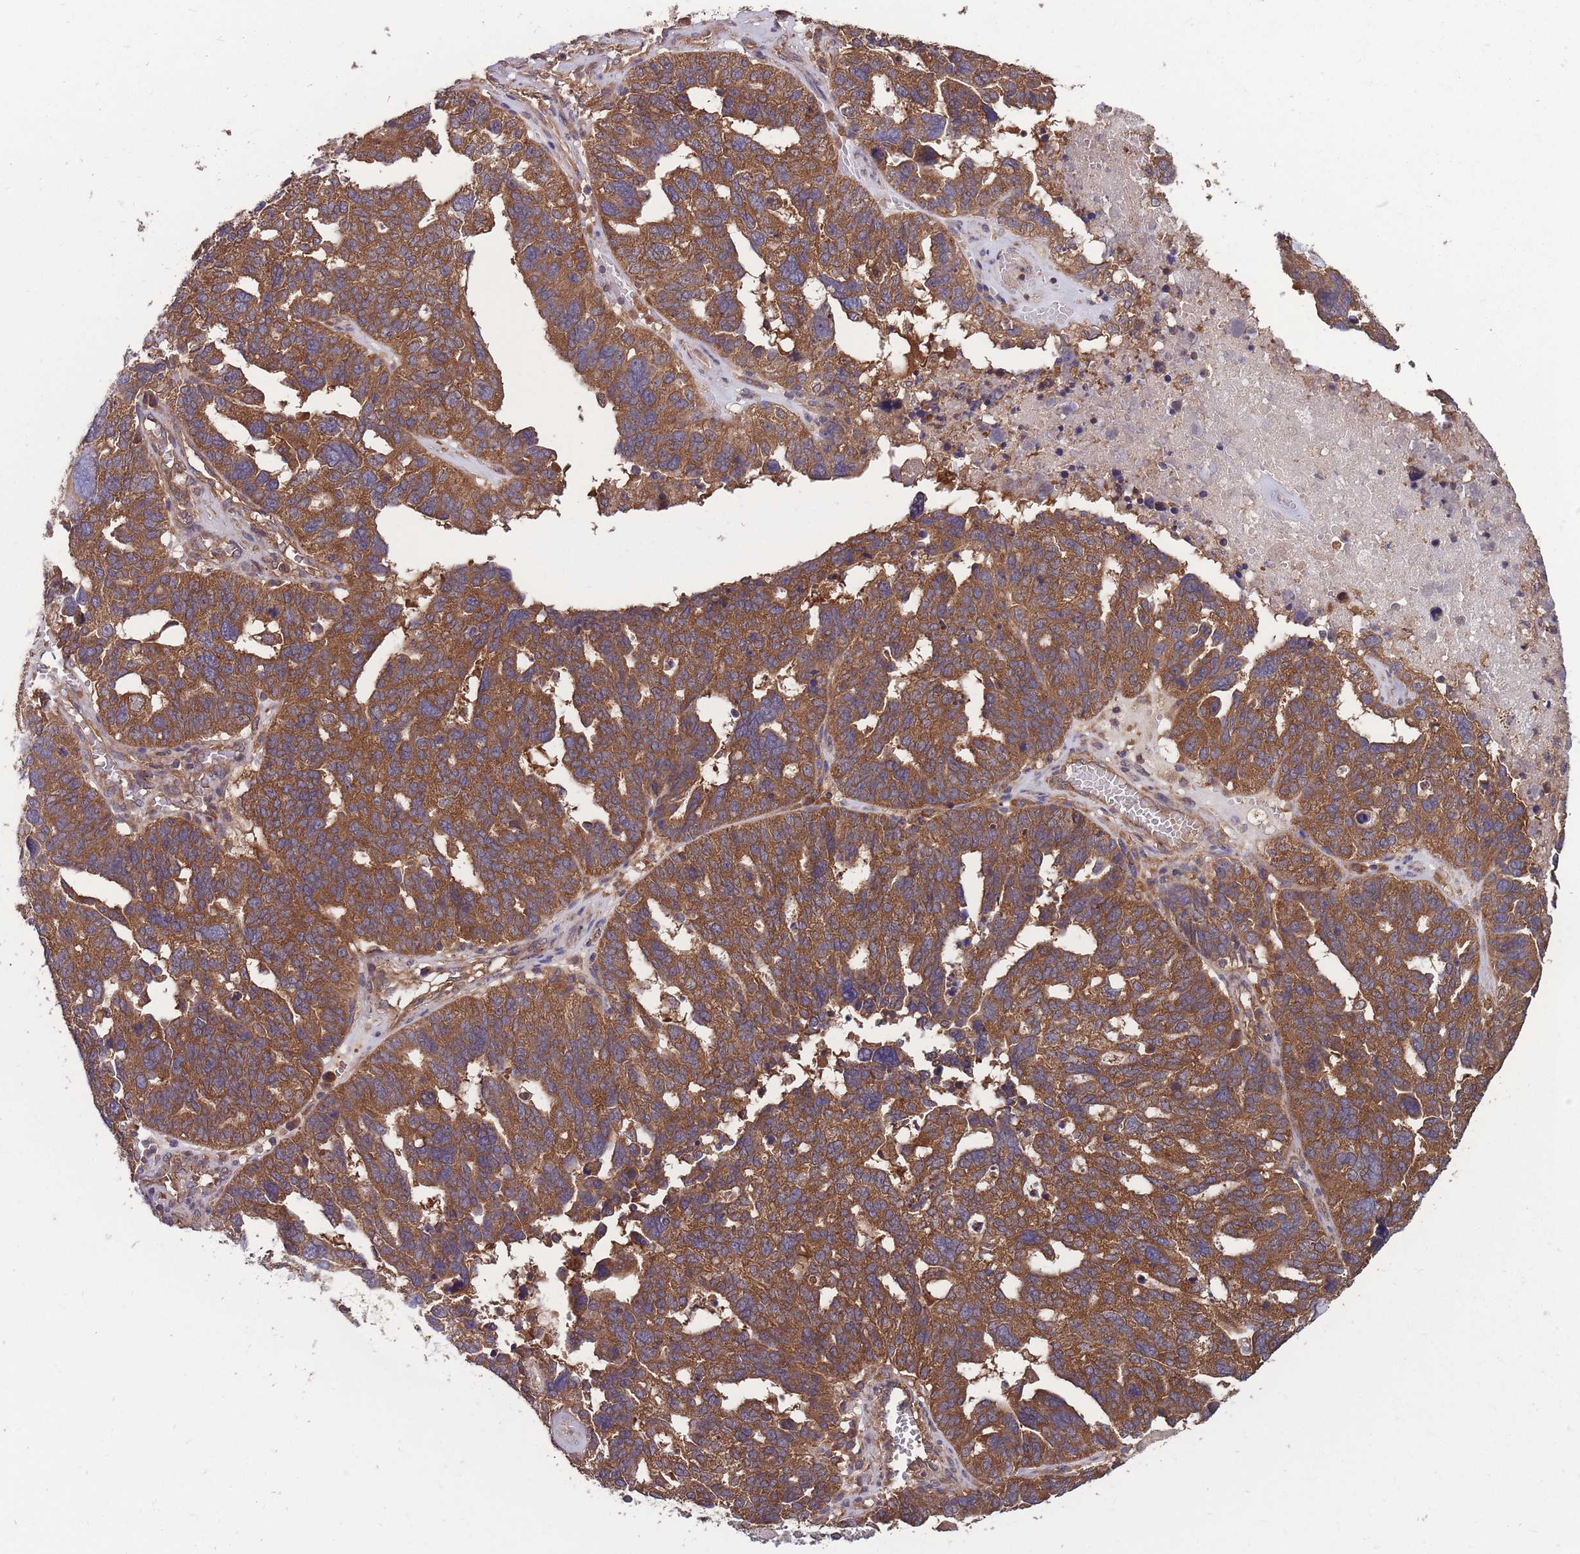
{"staining": {"intensity": "strong", "quantity": ">75%", "location": "cytoplasmic/membranous"}, "tissue": "ovarian cancer", "cell_type": "Tumor cells", "image_type": "cancer", "snomed": [{"axis": "morphology", "description": "Cystadenocarcinoma, serous, NOS"}, {"axis": "topography", "description": "Ovary"}], "caption": "The immunohistochemical stain highlights strong cytoplasmic/membranous staining in tumor cells of ovarian cancer (serous cystadenocarcinoma) tissue.", "gene": "ZPR1", "patient": {"sex": "female", "age": 59}}